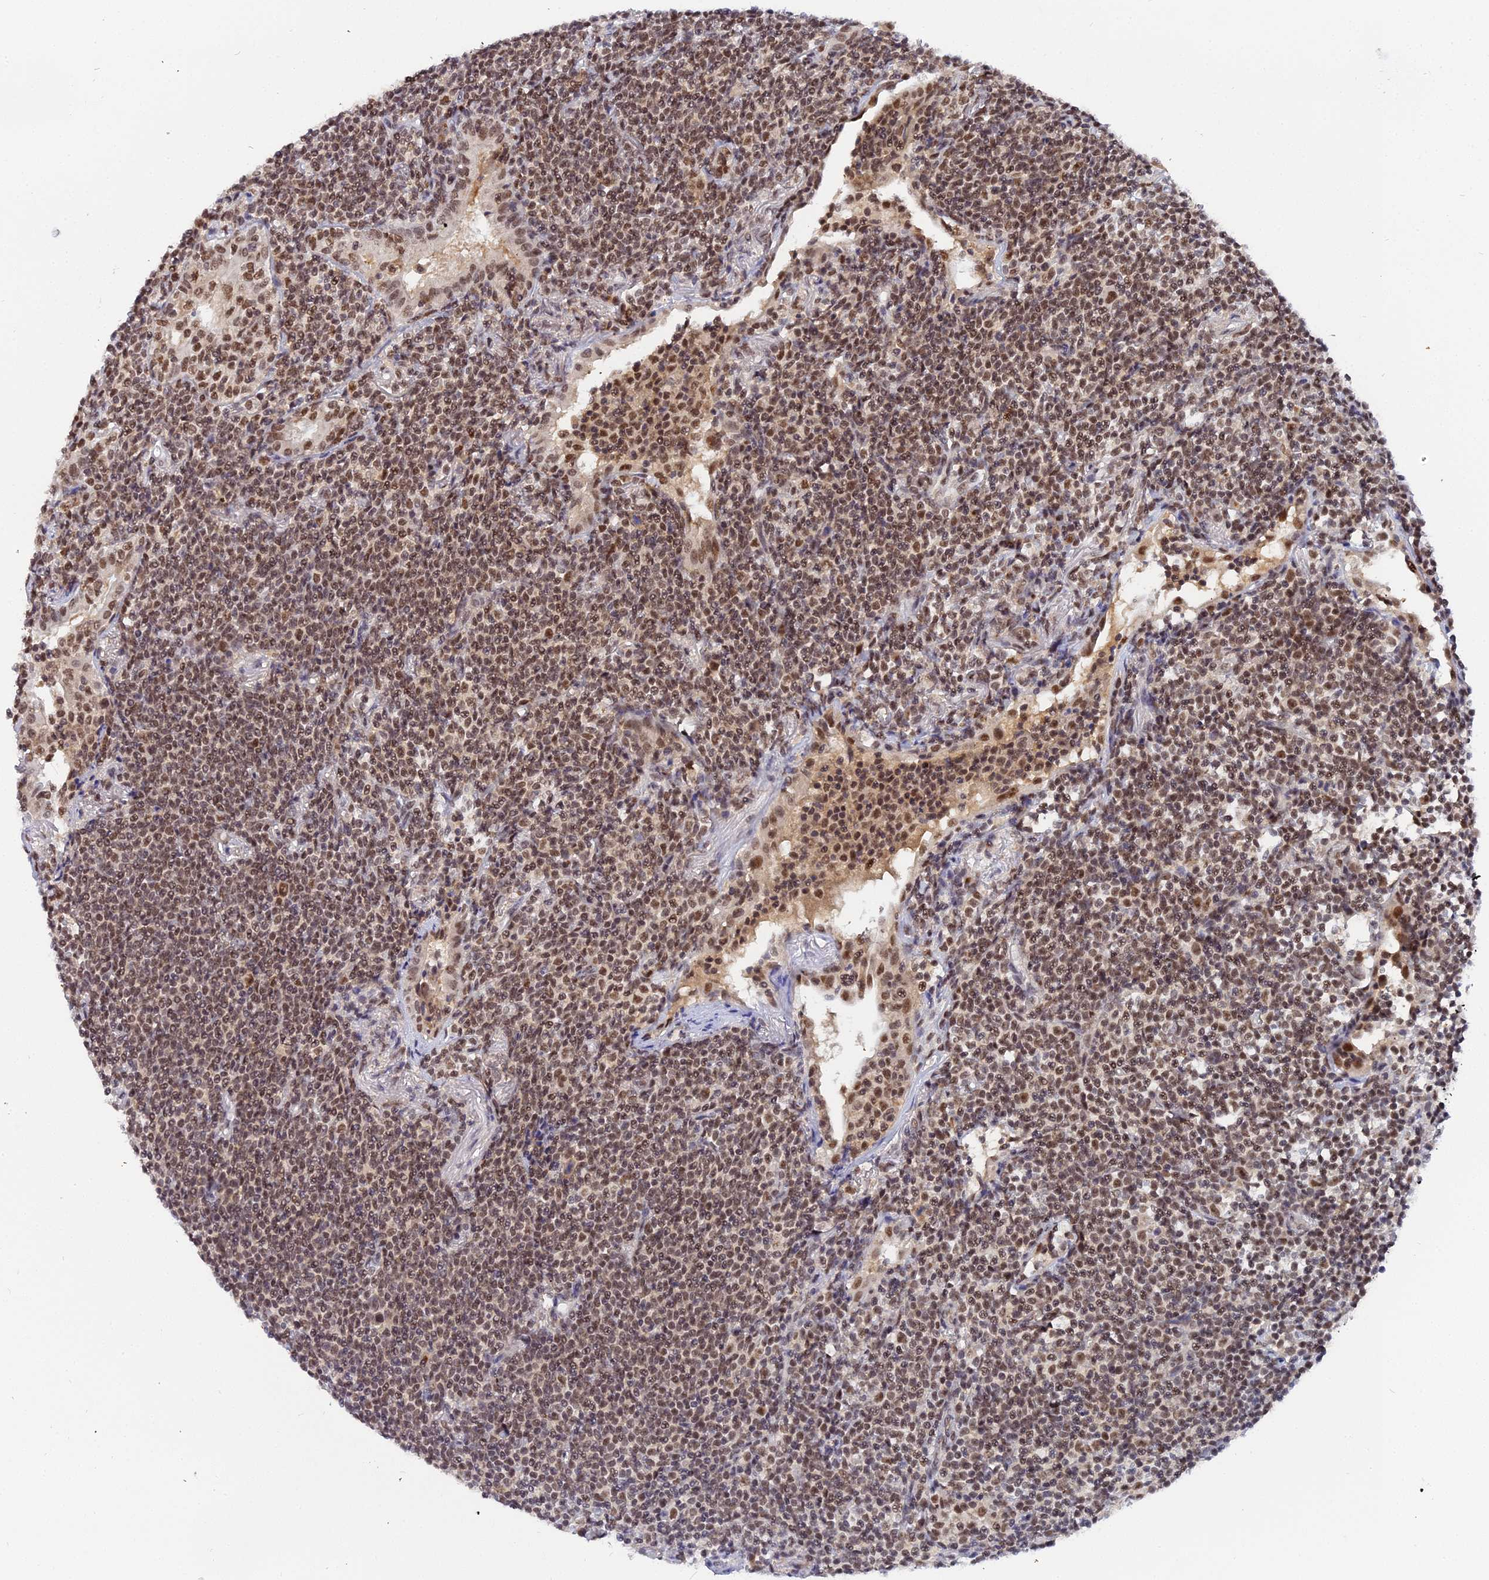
{"staining": {"intensity": "moderate", "quantity": ">75%", "location": "nuclear"}, "tissue": "lymphoma", "cell_type": "Tumor cells", "image_type": "cancer", "snomed": [{"axis": "morphology", "description": "Malignant lymphoma, non-Hodgkin's type, Low grade"}, {"axis": "topography", "description": "Lung"}], "caption": "Malignant lymphoma, non-Hodgkin's type (low-grade) stained for a protein demonstrates moderate nuclear positivity in tumor cells.", "gene": "EXOSC3", "patient": {"sex": "female", "age": 71}}